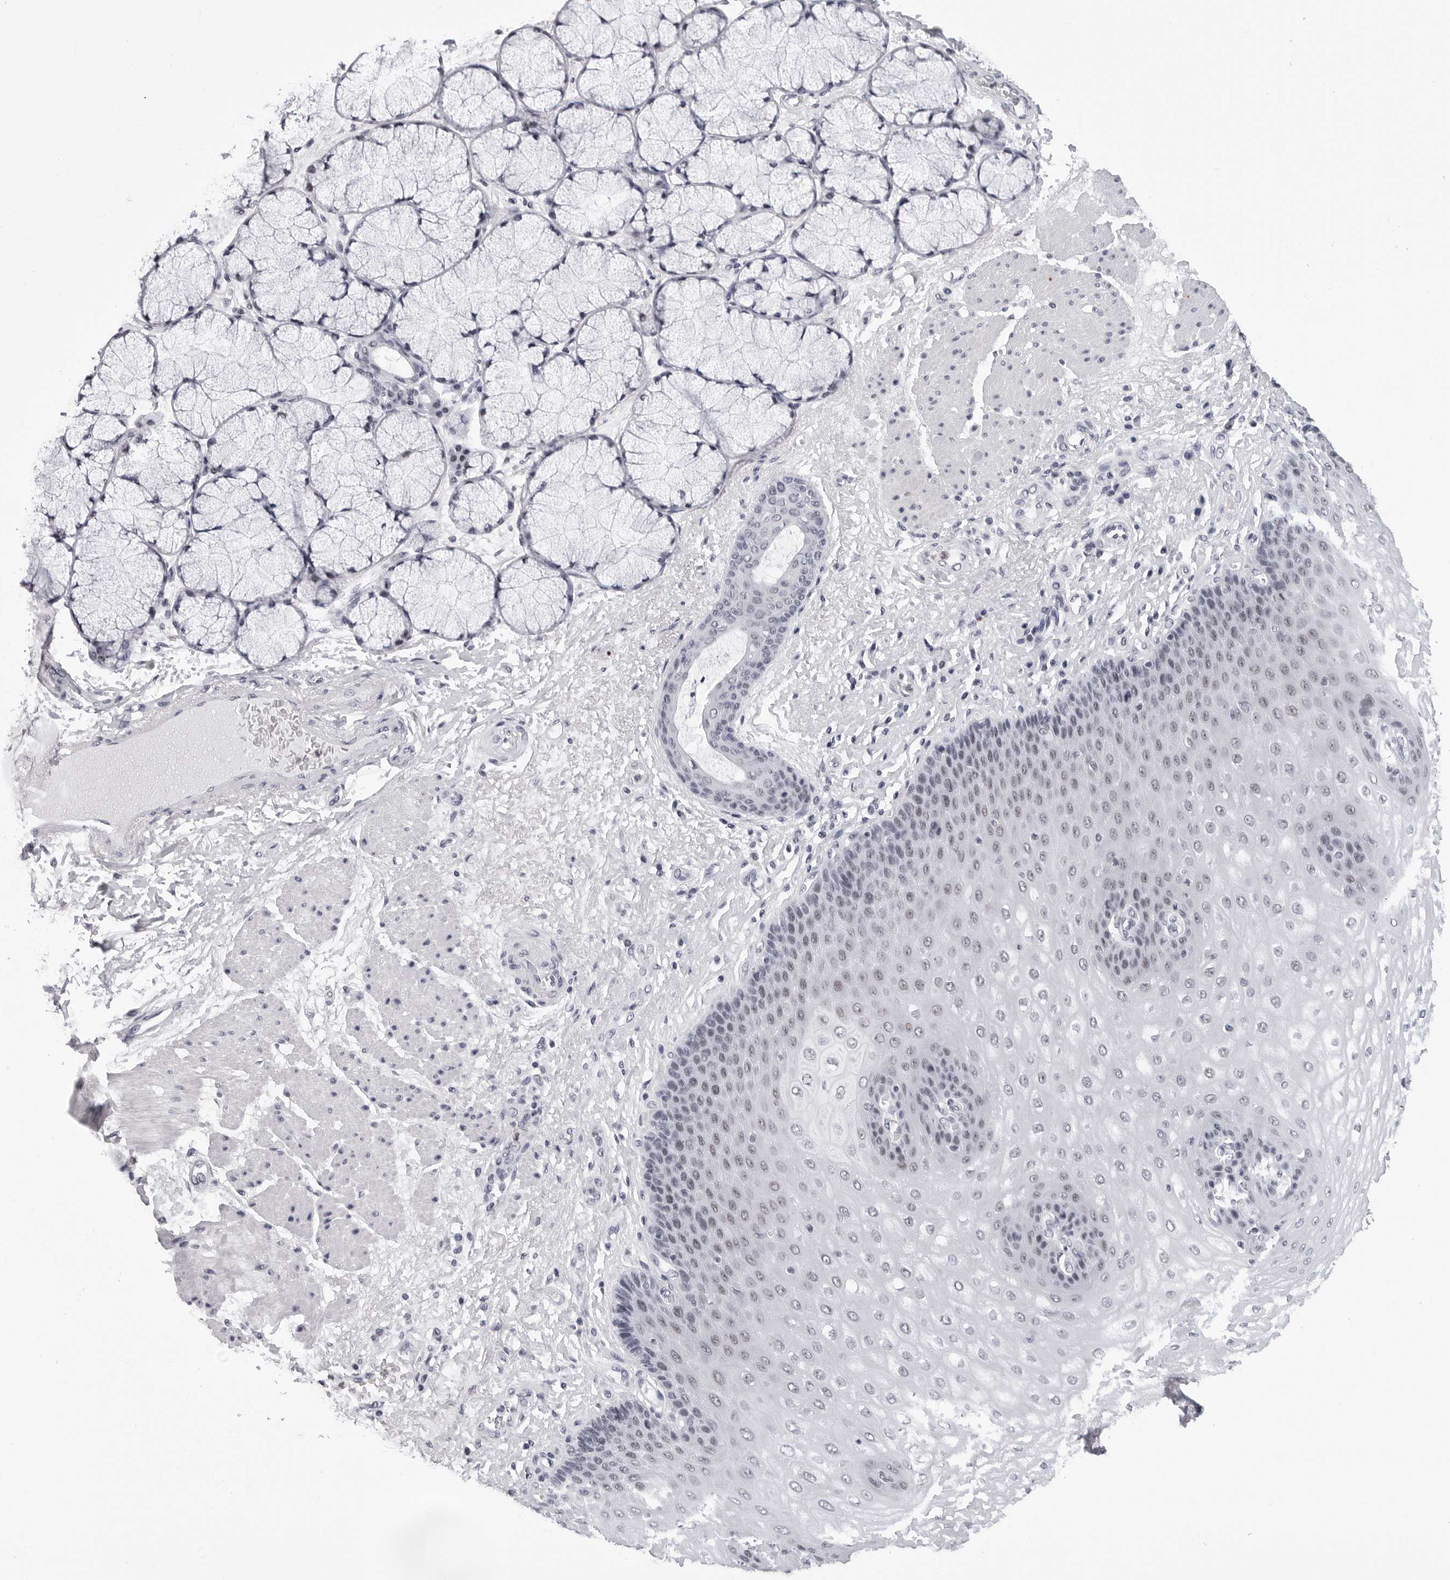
{"staining": {"intensity": "moderate", "quantity": "<25%", "location": "nuclear"}, "tissue": "esophagus", "cell_type": "Squamous epithelial cells", "image_type": "normal", "snomed": [{"axis": "morphology", "description": "Normal tissue, NOS"}, {"axis": "topography", "description": "Esophagus"}], "caption": "Protein staining of unremarkable esophagus exhibits moderate nuclear positivity in approximately <25% of squamous epithelial cells. (brown staining indicates protein expression, while blue staining denotes nuclei).", "gene": "SF3B4", "patient": {"sex": "male", "age": 54}}